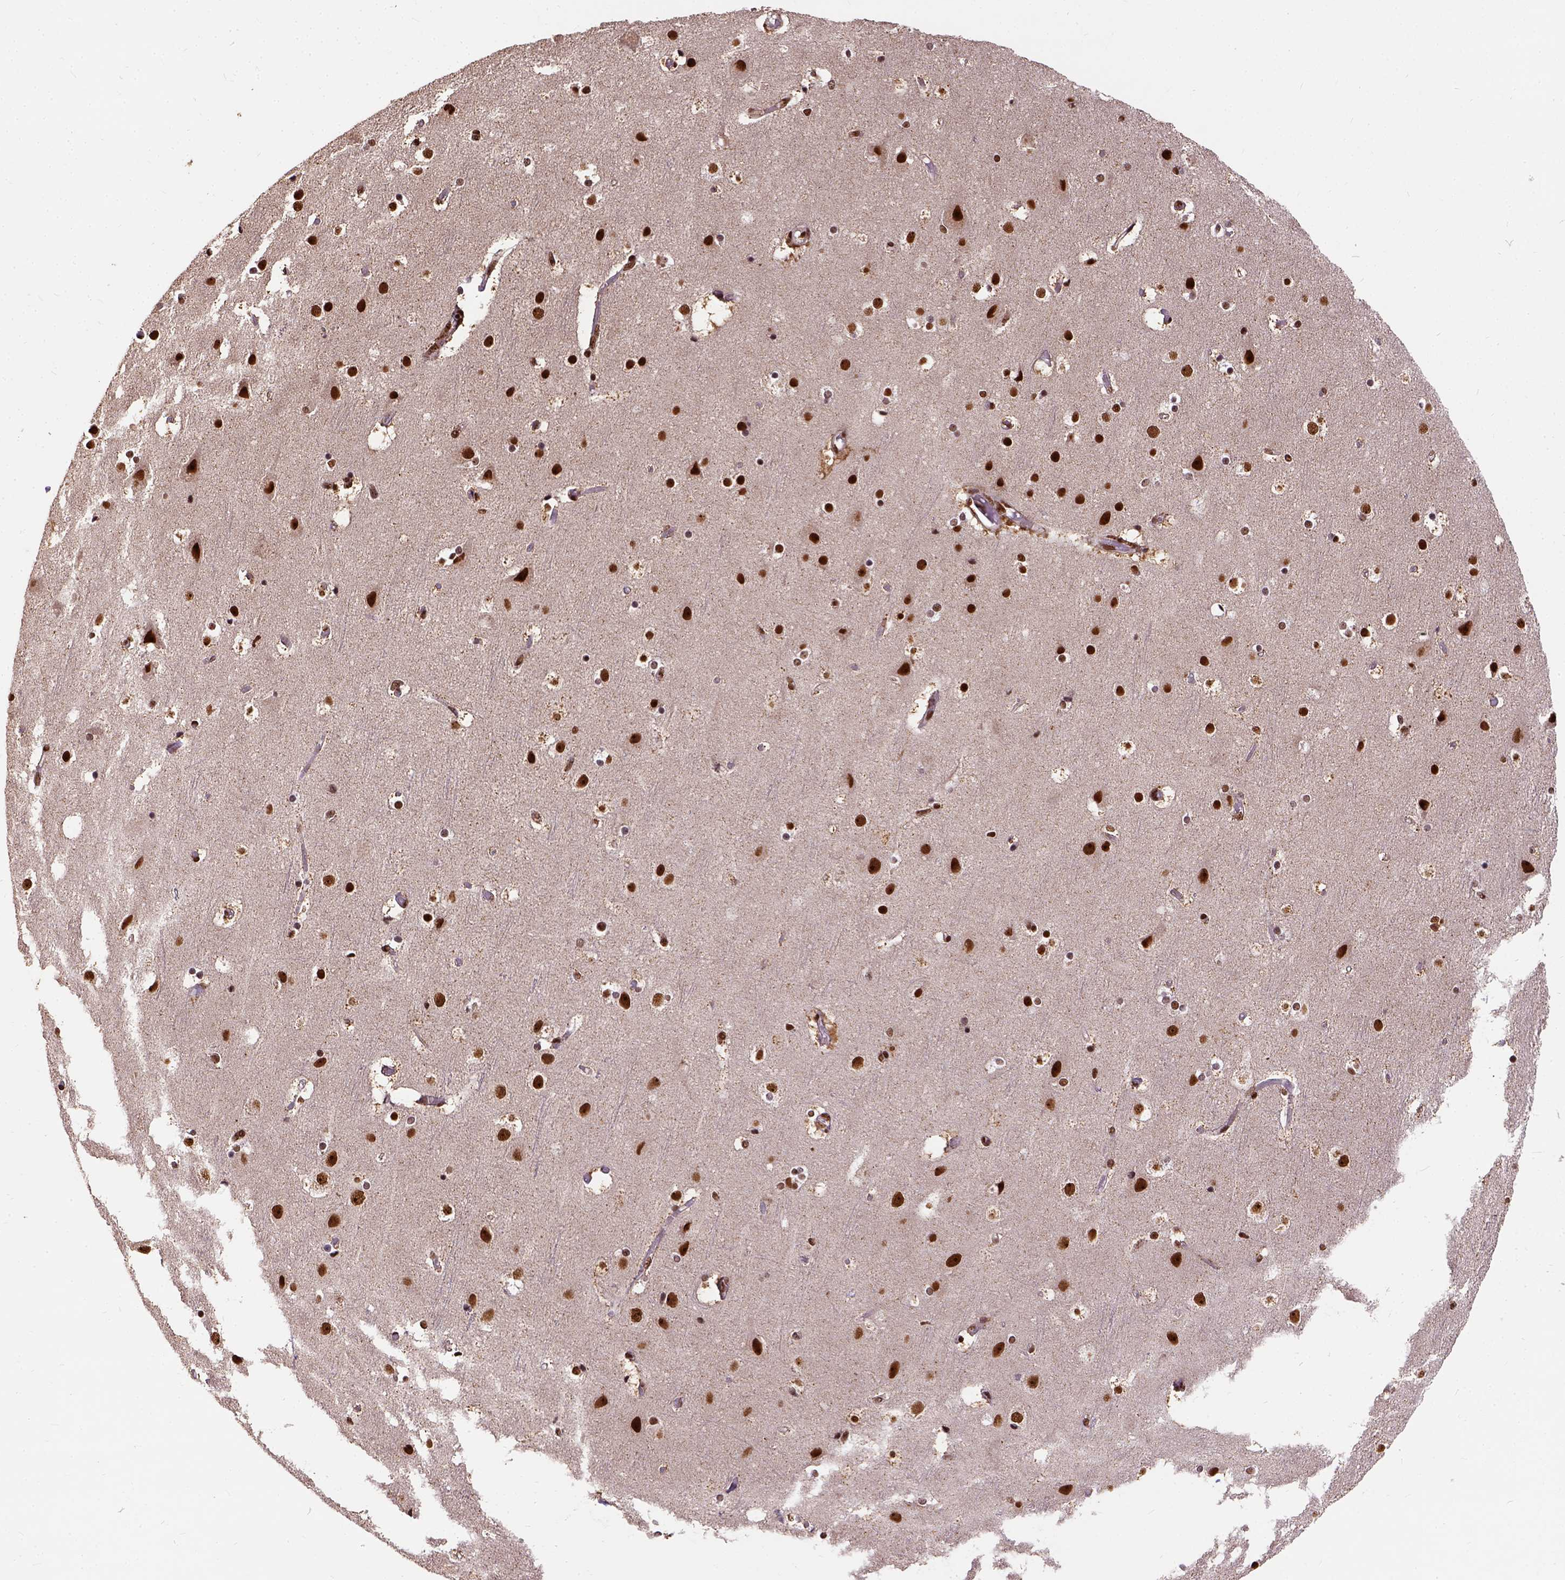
{"staining": {"intensity": "strong", "quantity": ">75%", "location": "nuclear"}, "tissue": "cerebral cortex", "cell_type": "Endothelial cells", "image_type": "normal", "snomed": [{"axis": "morphology", "description": "Normal tissue, NOS"}, {"axis": "topography", "description": "Cerebral cortex"}], "caption": "Immunohistochemistry of normal human cerebral cortex exhibits high levels of strong nuclear expression in about >75% of endothelial cells. The staining was performed using DAB (3,3'-diaminobenzidine) to visualize the protein expression in brown, while the nuclei were stained in blue with hematoxylin (Magnification: 20x).", "gene": "NACC1", "patient": {"sex": "female", "age": 52}}